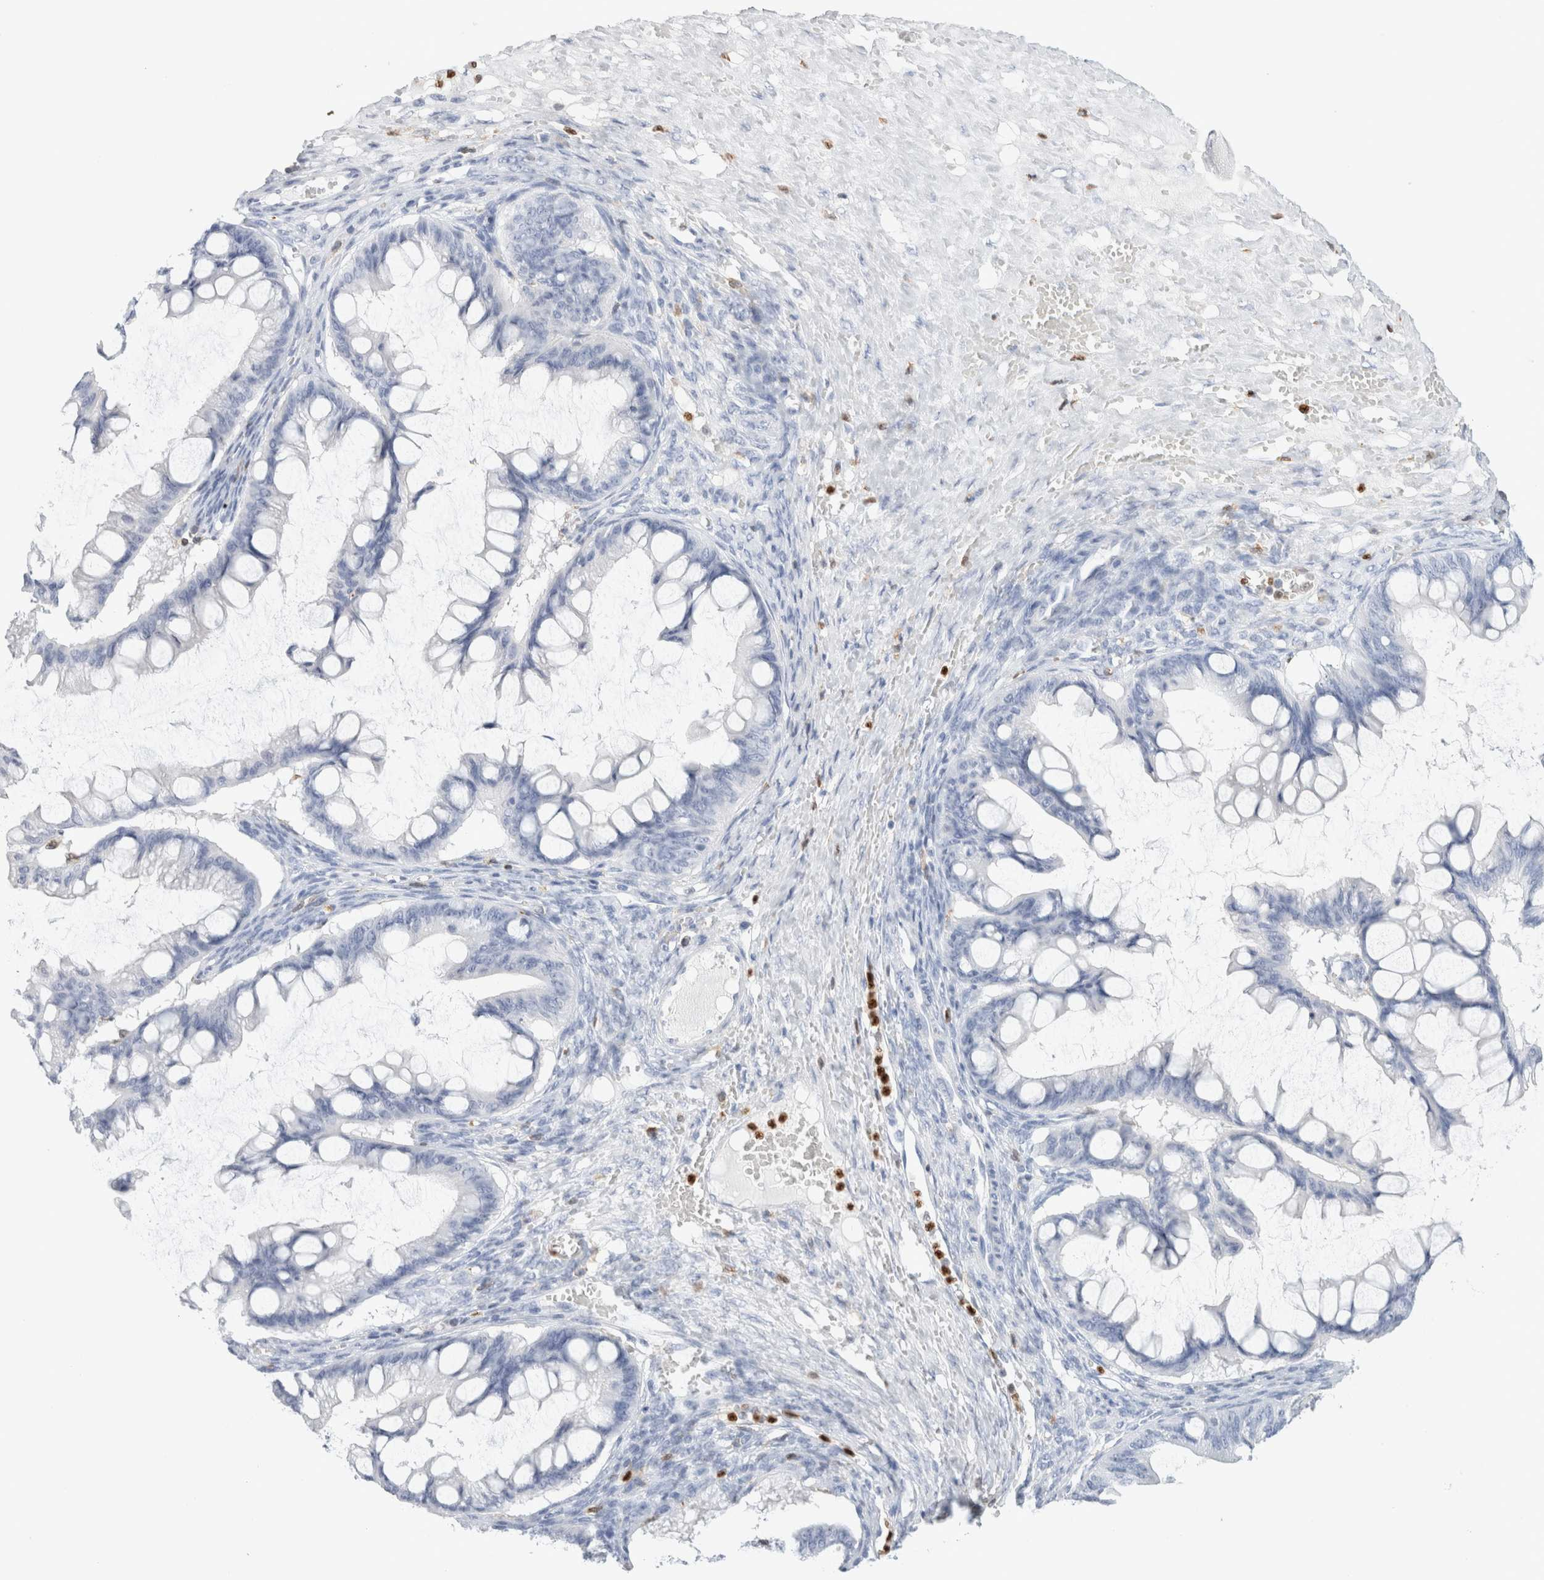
{"staining": {"intensity": "negative", "quantity": "none", "location": "none"}, "tissue": "ovarian cancer", "cell_type": "Tumor cells", "image_type": "cancer", "snomed": [{"axis": "morphology", "description": "Cystadenocarcinoma, mucinous, NOS"}, {"axis": "topography", "description": "Ovary"}], "caption": "Tumor cells show no significant protein expression in ovarian mucinous cystadenocarcinoma.", "gene": "ALOX5AP", "patient": {"sex": "female", "age": 73}}